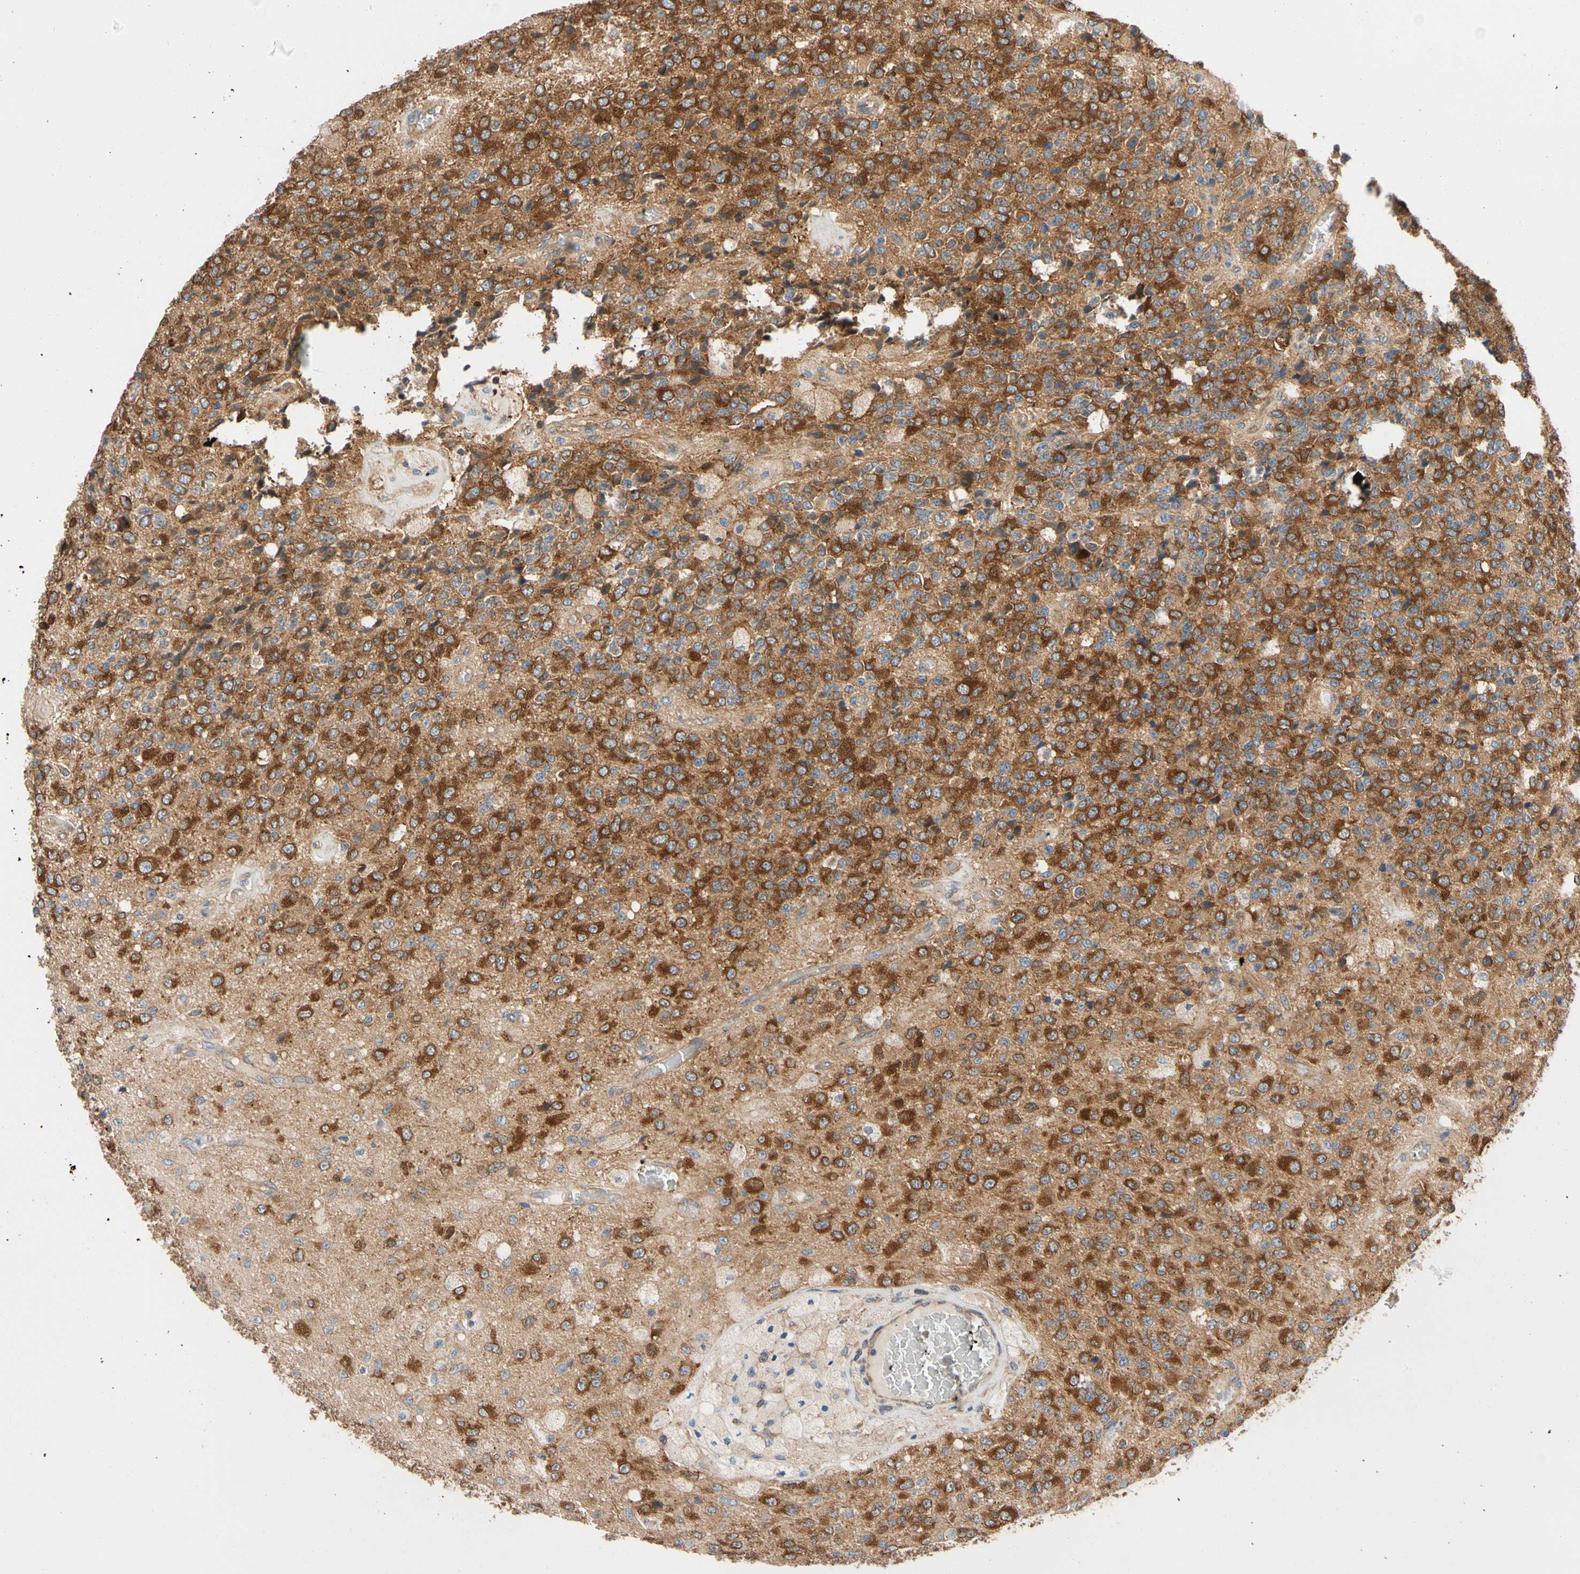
{"staining": {"intensity": "strong", "quantity": ">75%", "location": "cytoplasmic/membranous"}, "tissue": "glioma", "cell_type": "Tumor cells", "image_type": "cancer", "snomed": [{"axis": "morphology", "description": "Glioma, malignant, High grade"}, {"axis": "topography", "description": "pancreas cauda"}], "caption": "Strong cytoplasmic/membranous staining for a protein is identified in about >75% of tumor cells of glioma using immunohistochemistry.", "gene": "GPHN", "patient": {"sex": "male", "age": 60}}